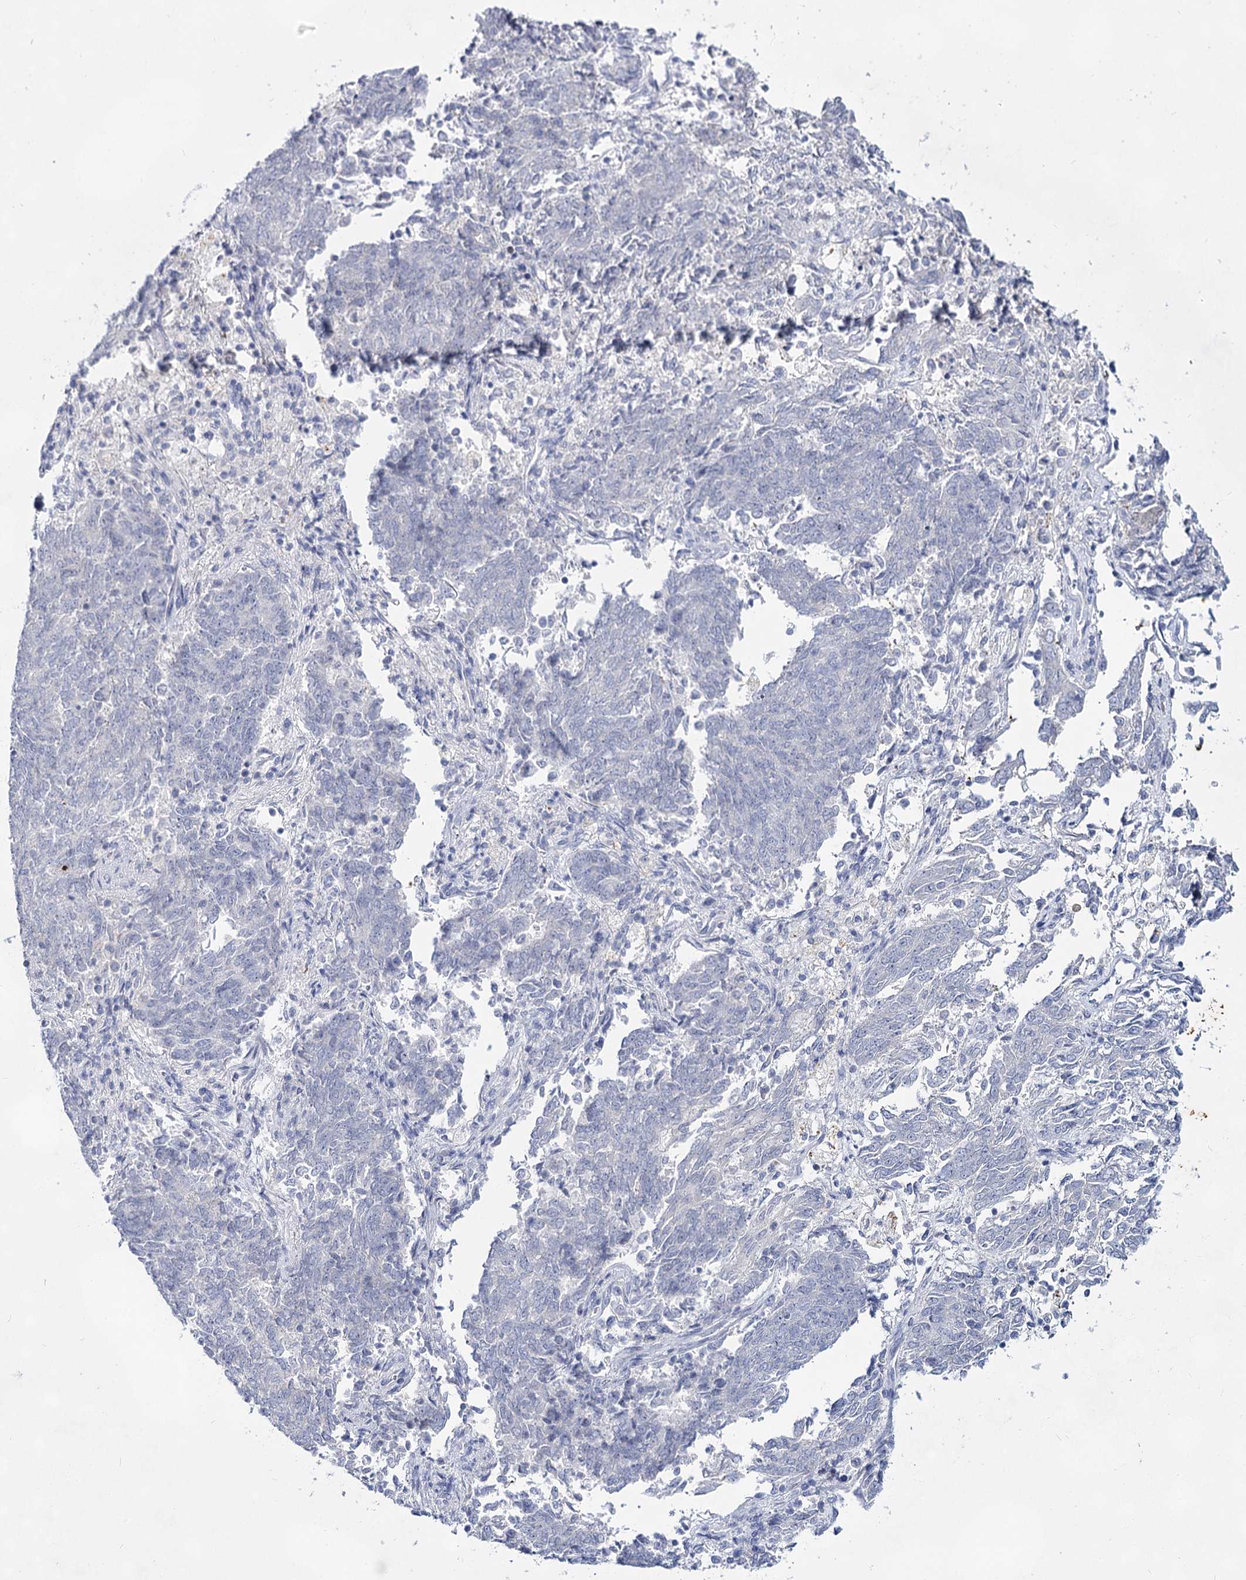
{"staining": {"intensity": "negative", "quantity": "none", "location": "none"}, "tissue": "endometrial cancer", "cell_type": "Tumor cells", "image_type": "cancer", "snomed": [{"axis": "morphology", "description": "Adenocarcinoma, NOS"}, {"axis": "topography", "description": "Endometrium"}], "caption": "Tumor cells are negative for protein expression in human adenocarcinoma (endometrial).", "gene": "CCDC73", "patient": {"sex": "female", "age": 80}}